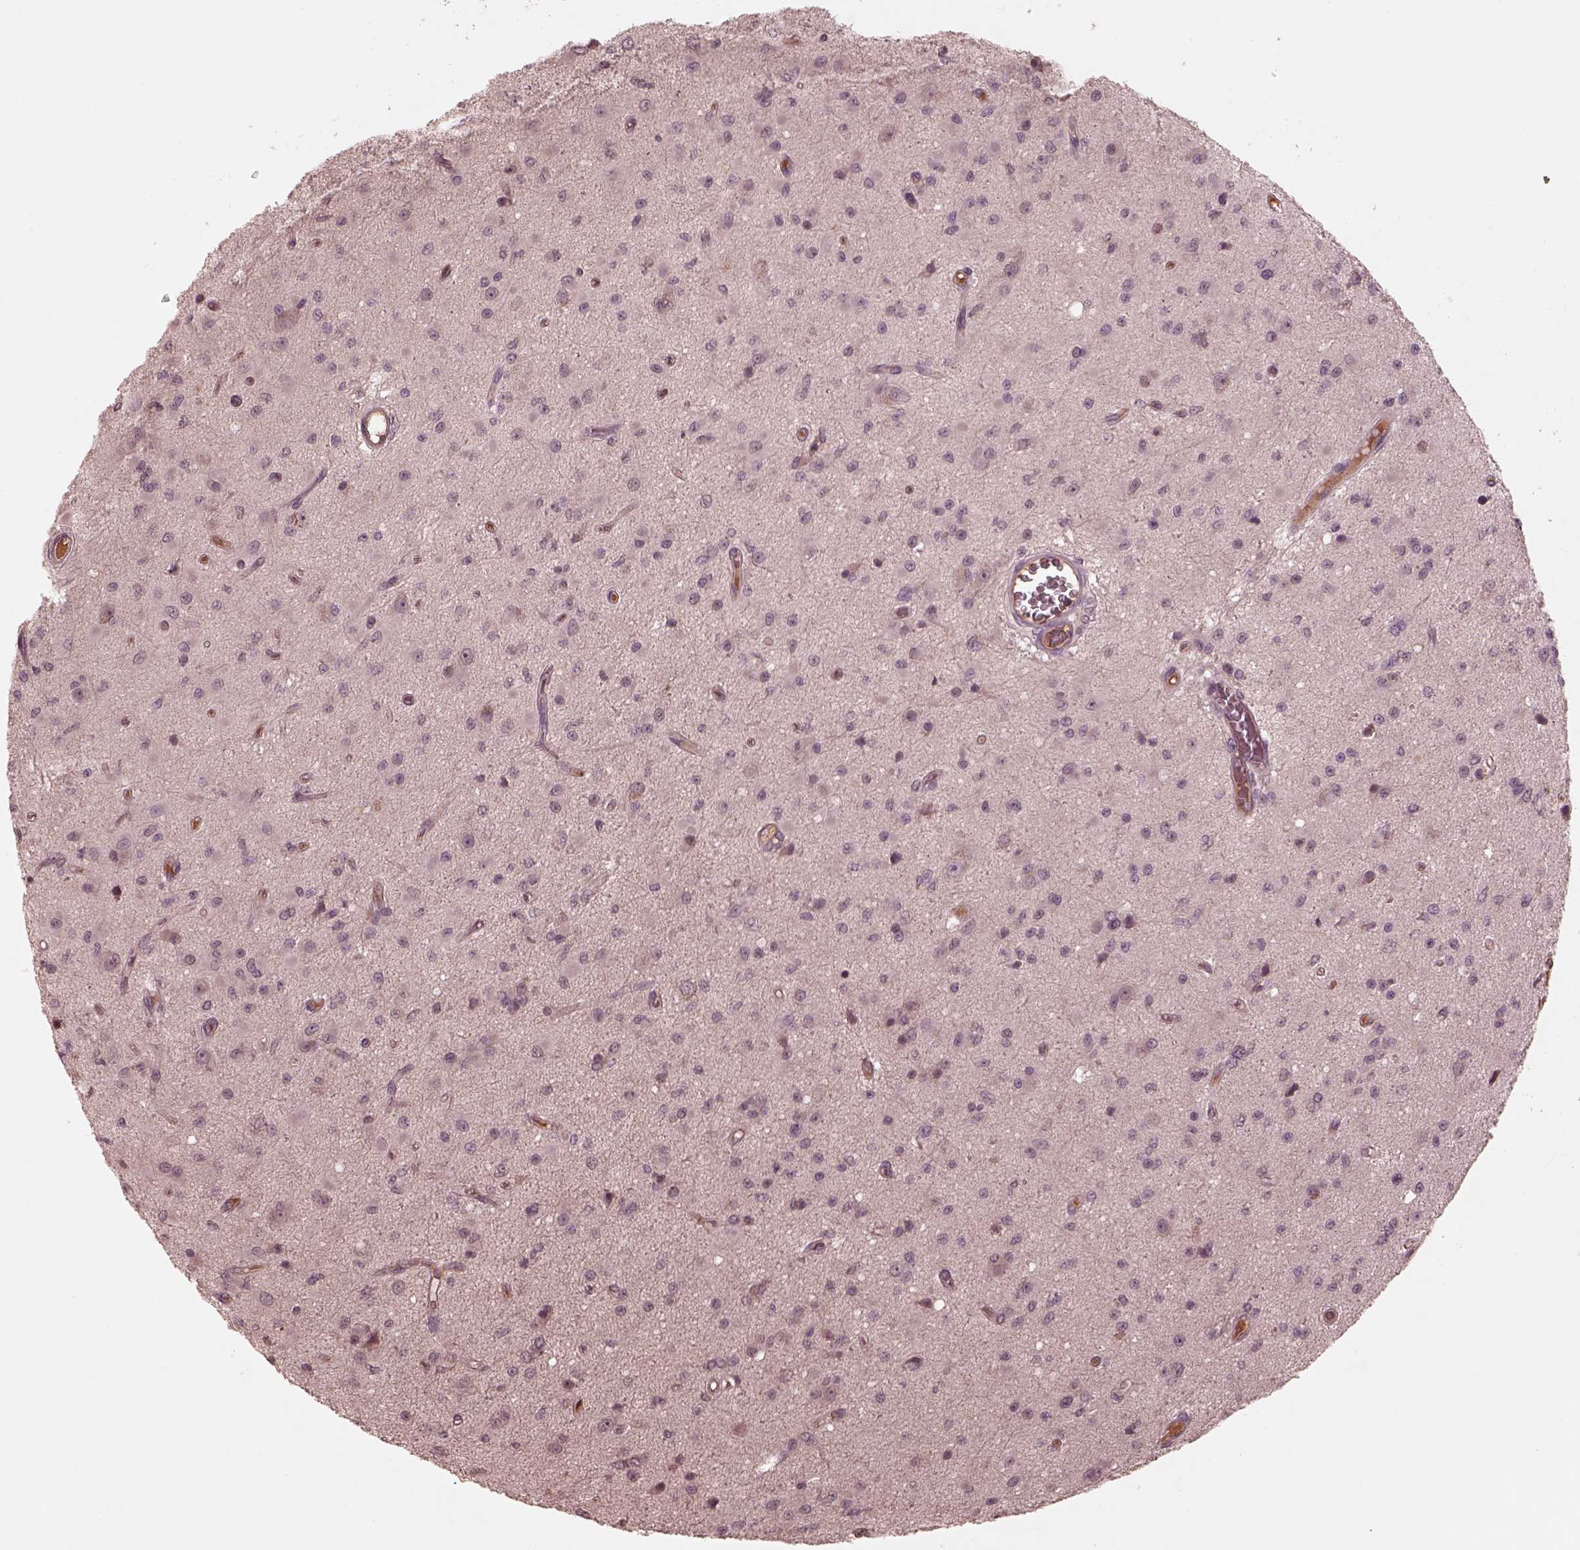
{"staining": {"intensity": "negative", "quantity": "none", "location": "none"}, "tissue": "glioma", "cell_type": "Tumor cells", "image_type": "cancer", "snomed": [{"axis": "morphology", "description": "Glioma, malignant, Low grade"}, {"axis": "topography", "description": "Brain"}], "caption": "Tumor cells show no significant protein staining in glioma.", "gene": "TF", "patient": {"sex": "female", "age": 45}}